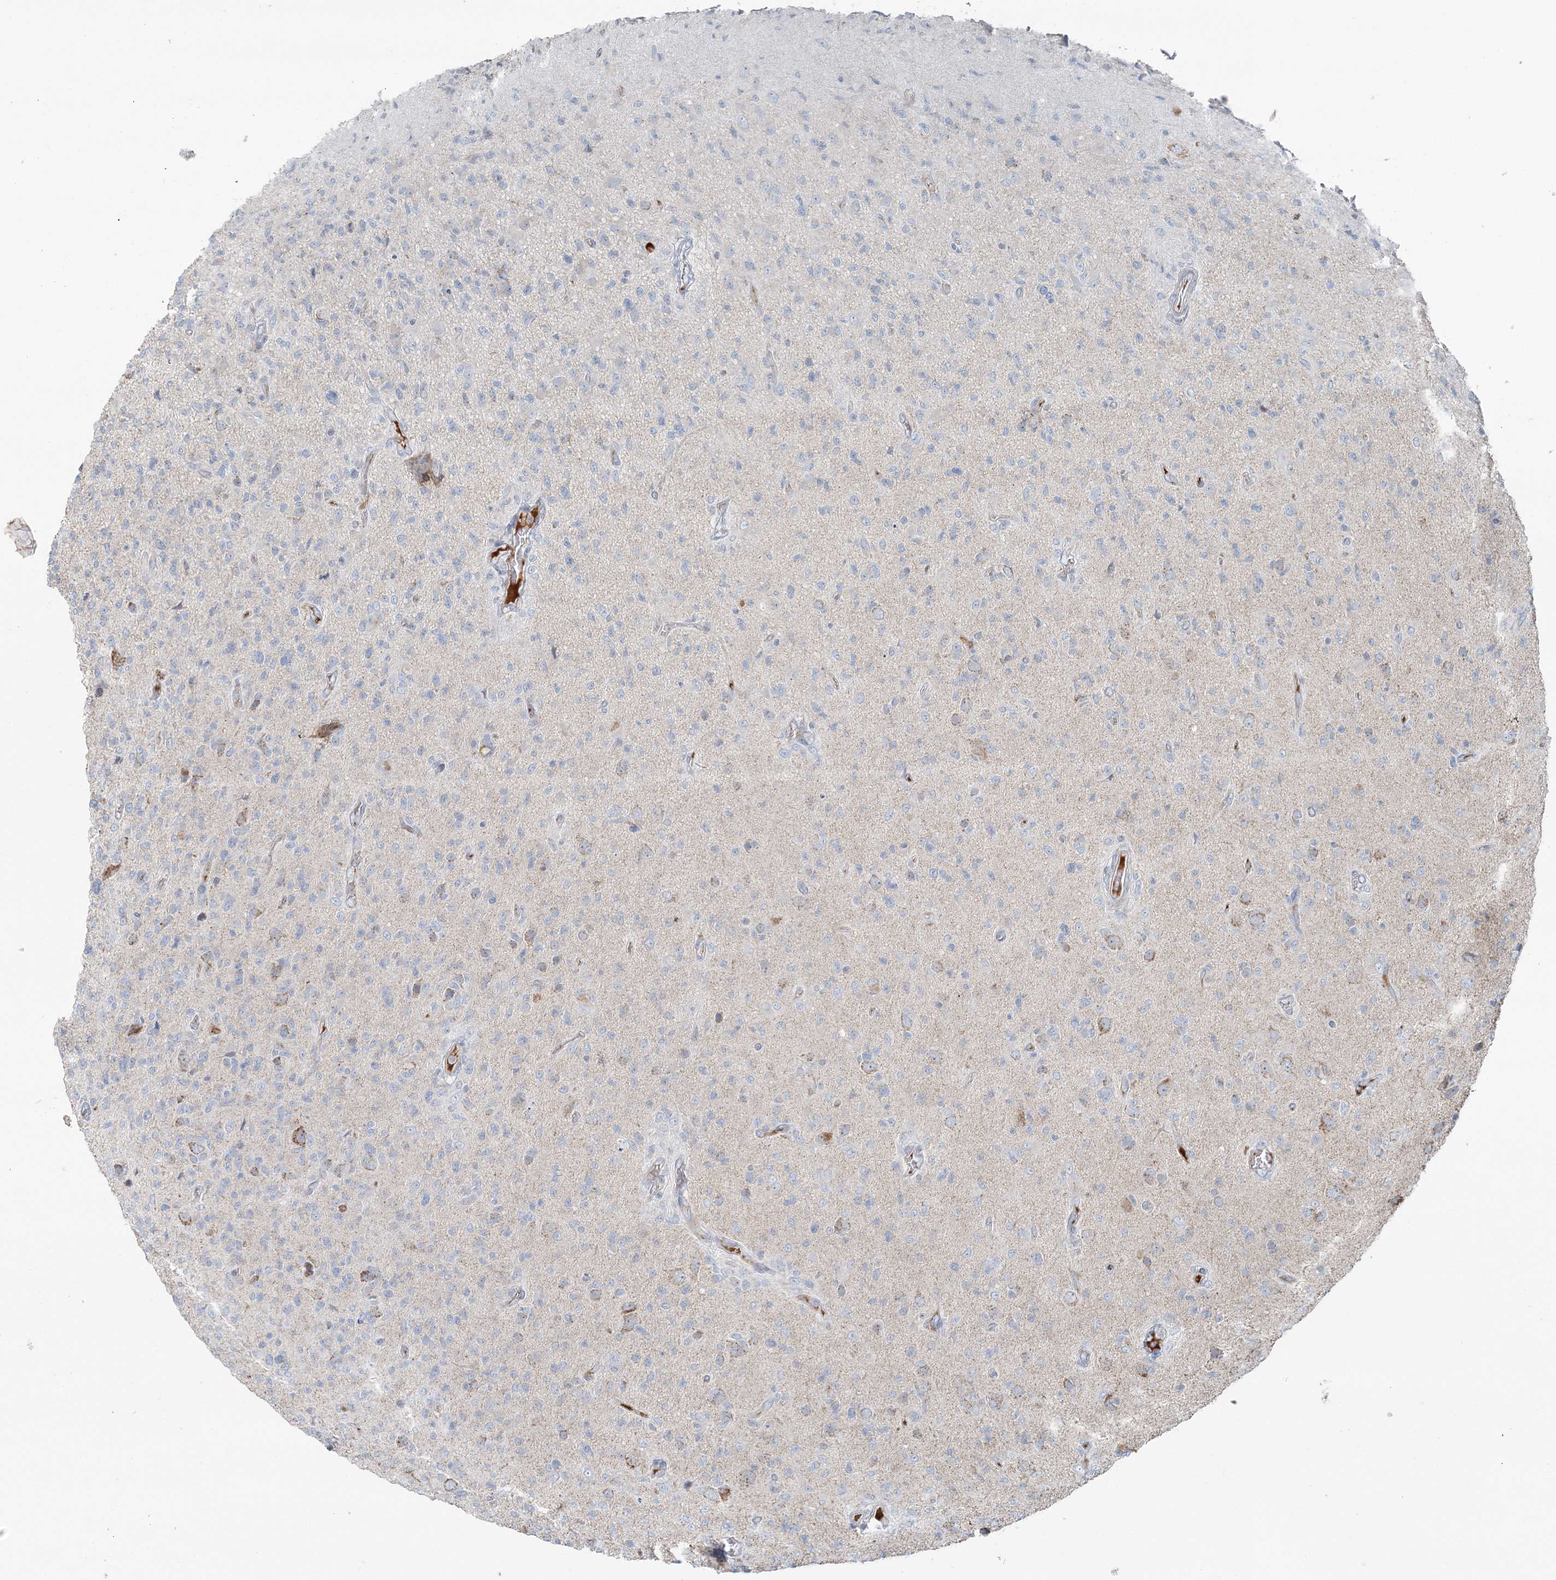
{"staining": {"intensity": "negative", "quantity": "none", "location": "none"}, "tissue": "glioma", "cell_type": "Tumor cells", "image_type": "cancer", "snomed": [{"axis": "morphology", "description": "Glioma, malignant, High grade"}, {"axis": "topography", "description": "Brain"}], "caption": "The photomicrograph displays no significant positivity in tumor cells of glioma.", "gene": "SLC22A16", "patient": {"sex": "female", "age": 57}}